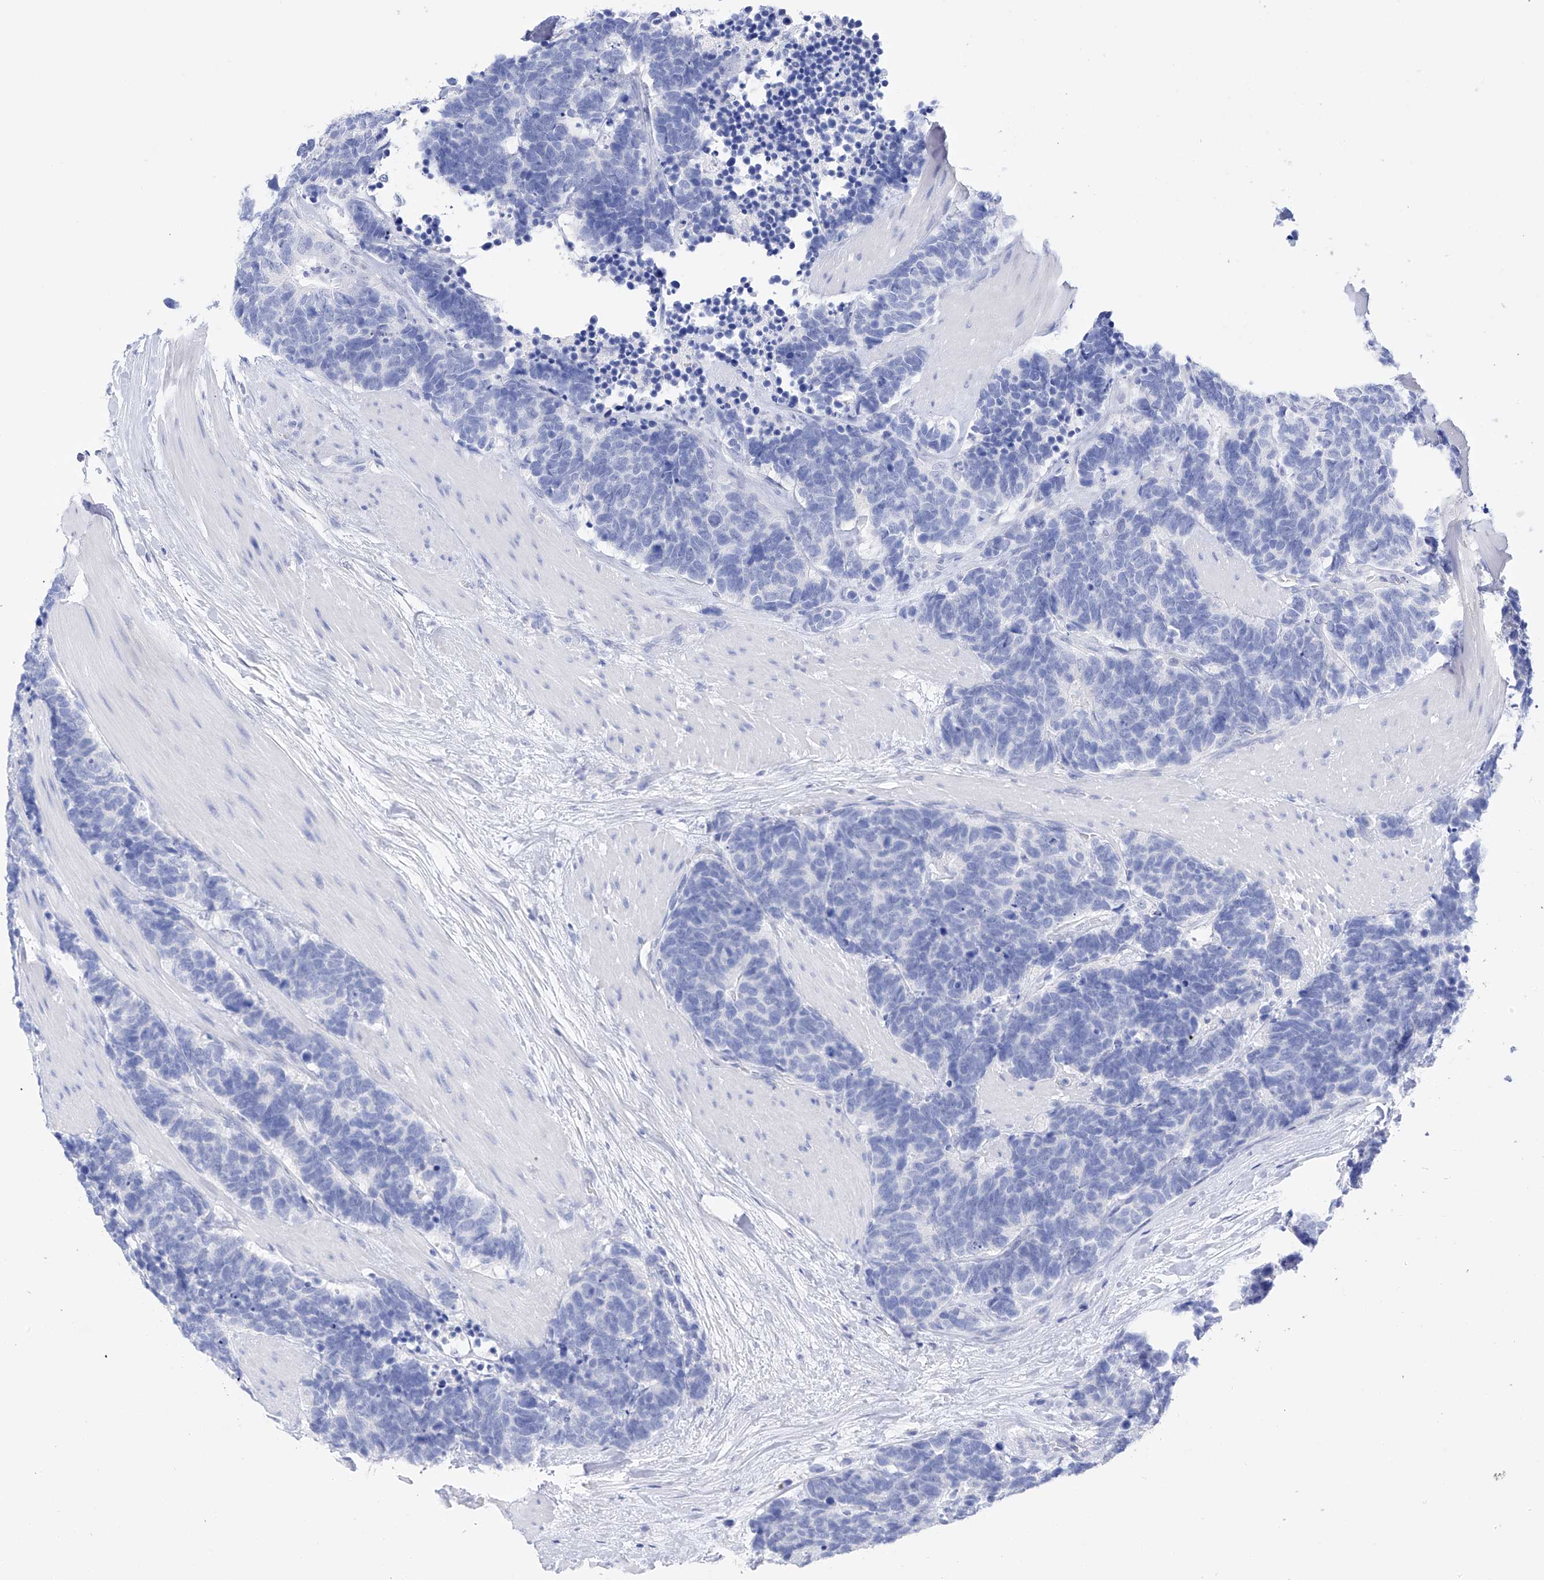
{"staining": {"intensity": "negative", "quantity": "none", "location": "none"}, "tissue": "carcinoid", "cell_type": "Tumor cells", "image_type": "cancer", "snomed": [{"axis": "morphology", "description": "Carcinoma, NOS"}, {"axis": "morphology", "description": "Carcinoid, malignant, NOS"}, {"axis": "topography", "description": "Urinary bladder"}], "caption": "Carcinoid stained for a protein using immunohistochemistry (IHC) reveals no expression tumor cells.", "gene": "FLG", "patient": {"sex": "male", "age": 57}}